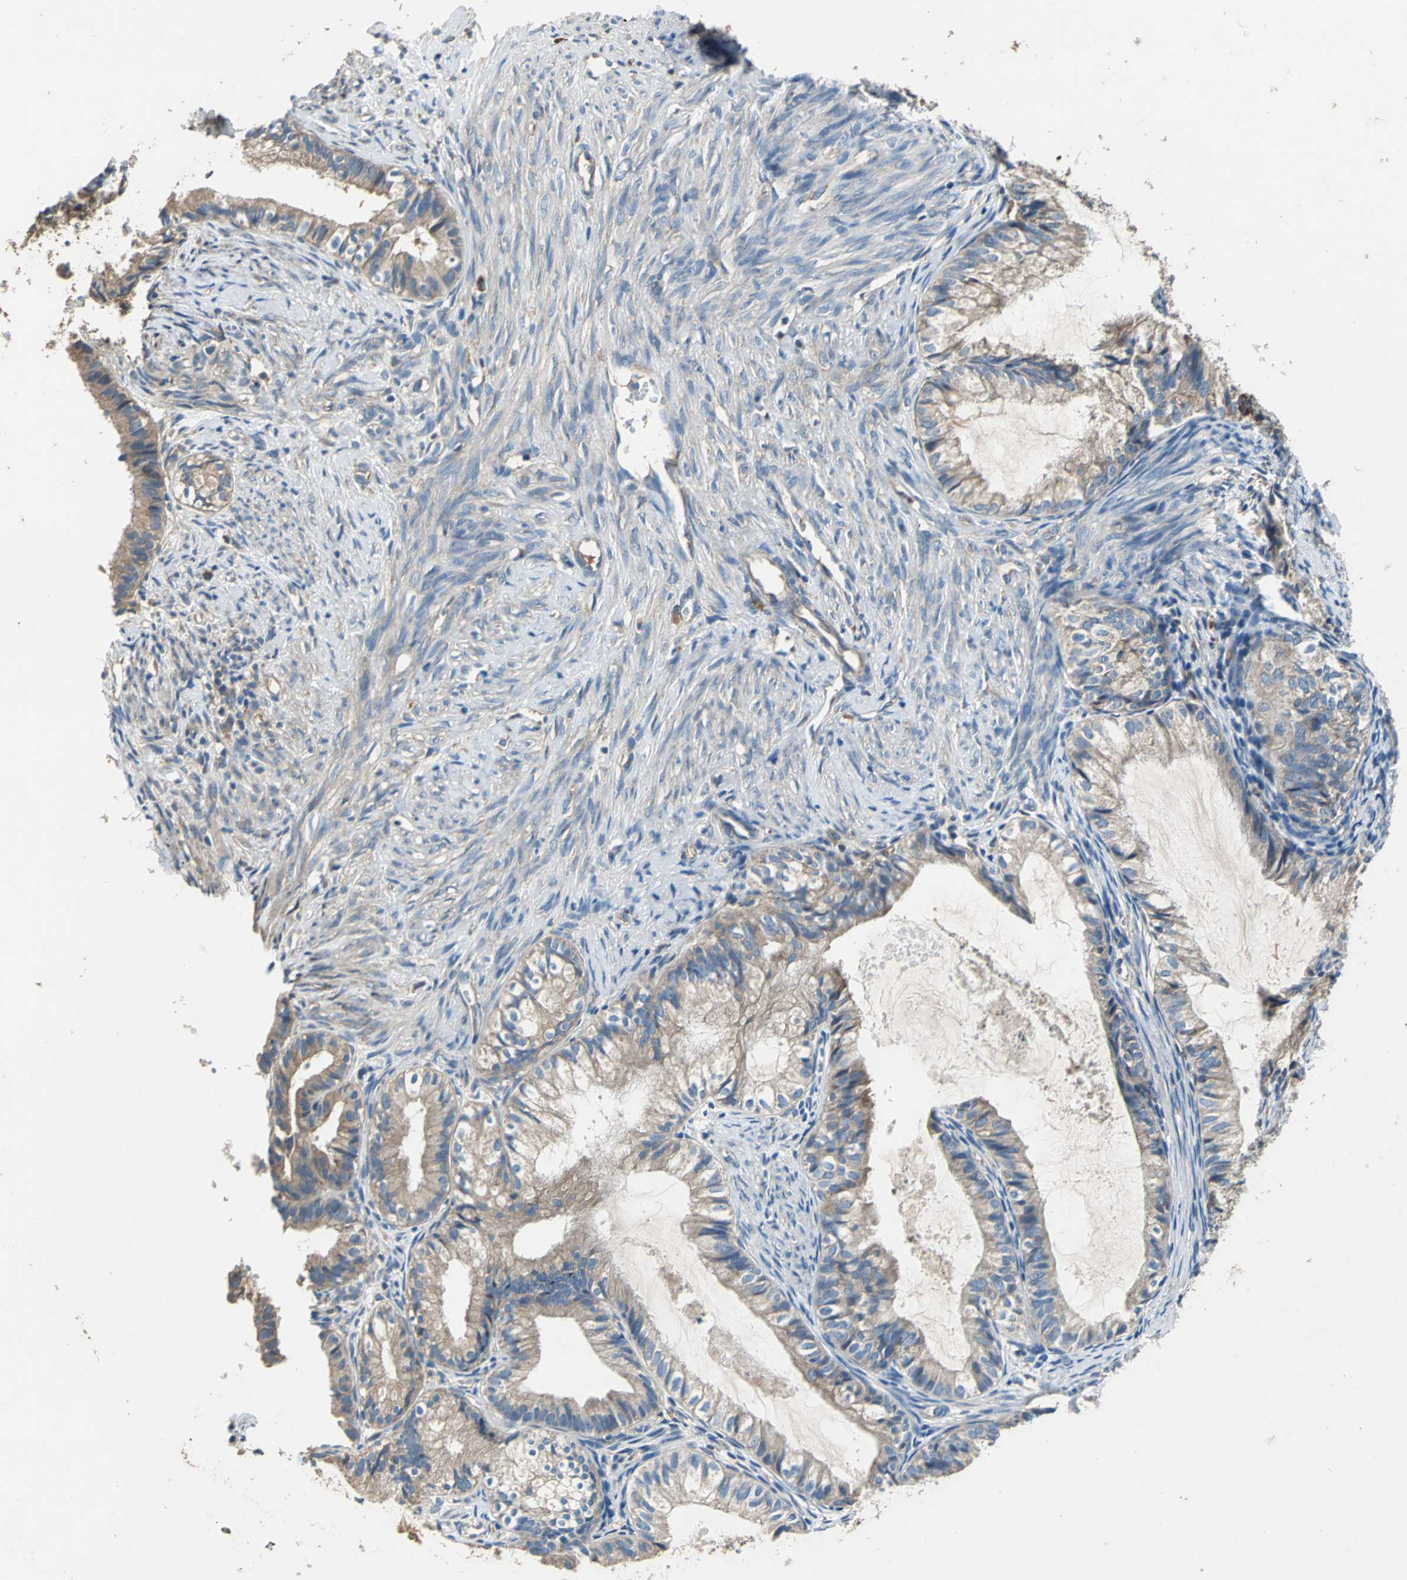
{"staining": {"intensity": "weak", "quantity": ">75%", "location": "cytoplasmic/membranous"}, "tissue": "cervical cancer", "cell_type": "Tumor cells", "image_type": "cancer", "snomed": [{"axis": "morphology", "description": "Normal tissue, NOS"}, {"axis": "morphology", "description": "Adenocarcinoma, NOS"}, {"axis": "topography", "description": "Cervix"}, {"axis": "topography", "description": "Endometrium"}], "caption": "Brown immunohistochemical staining in human cervical cancer shows weak cytoplasmic/membranous positivity in about >75% of tumor cells.", "gene": "HEPH", "patient": {"sex": "female", "age": 86}}